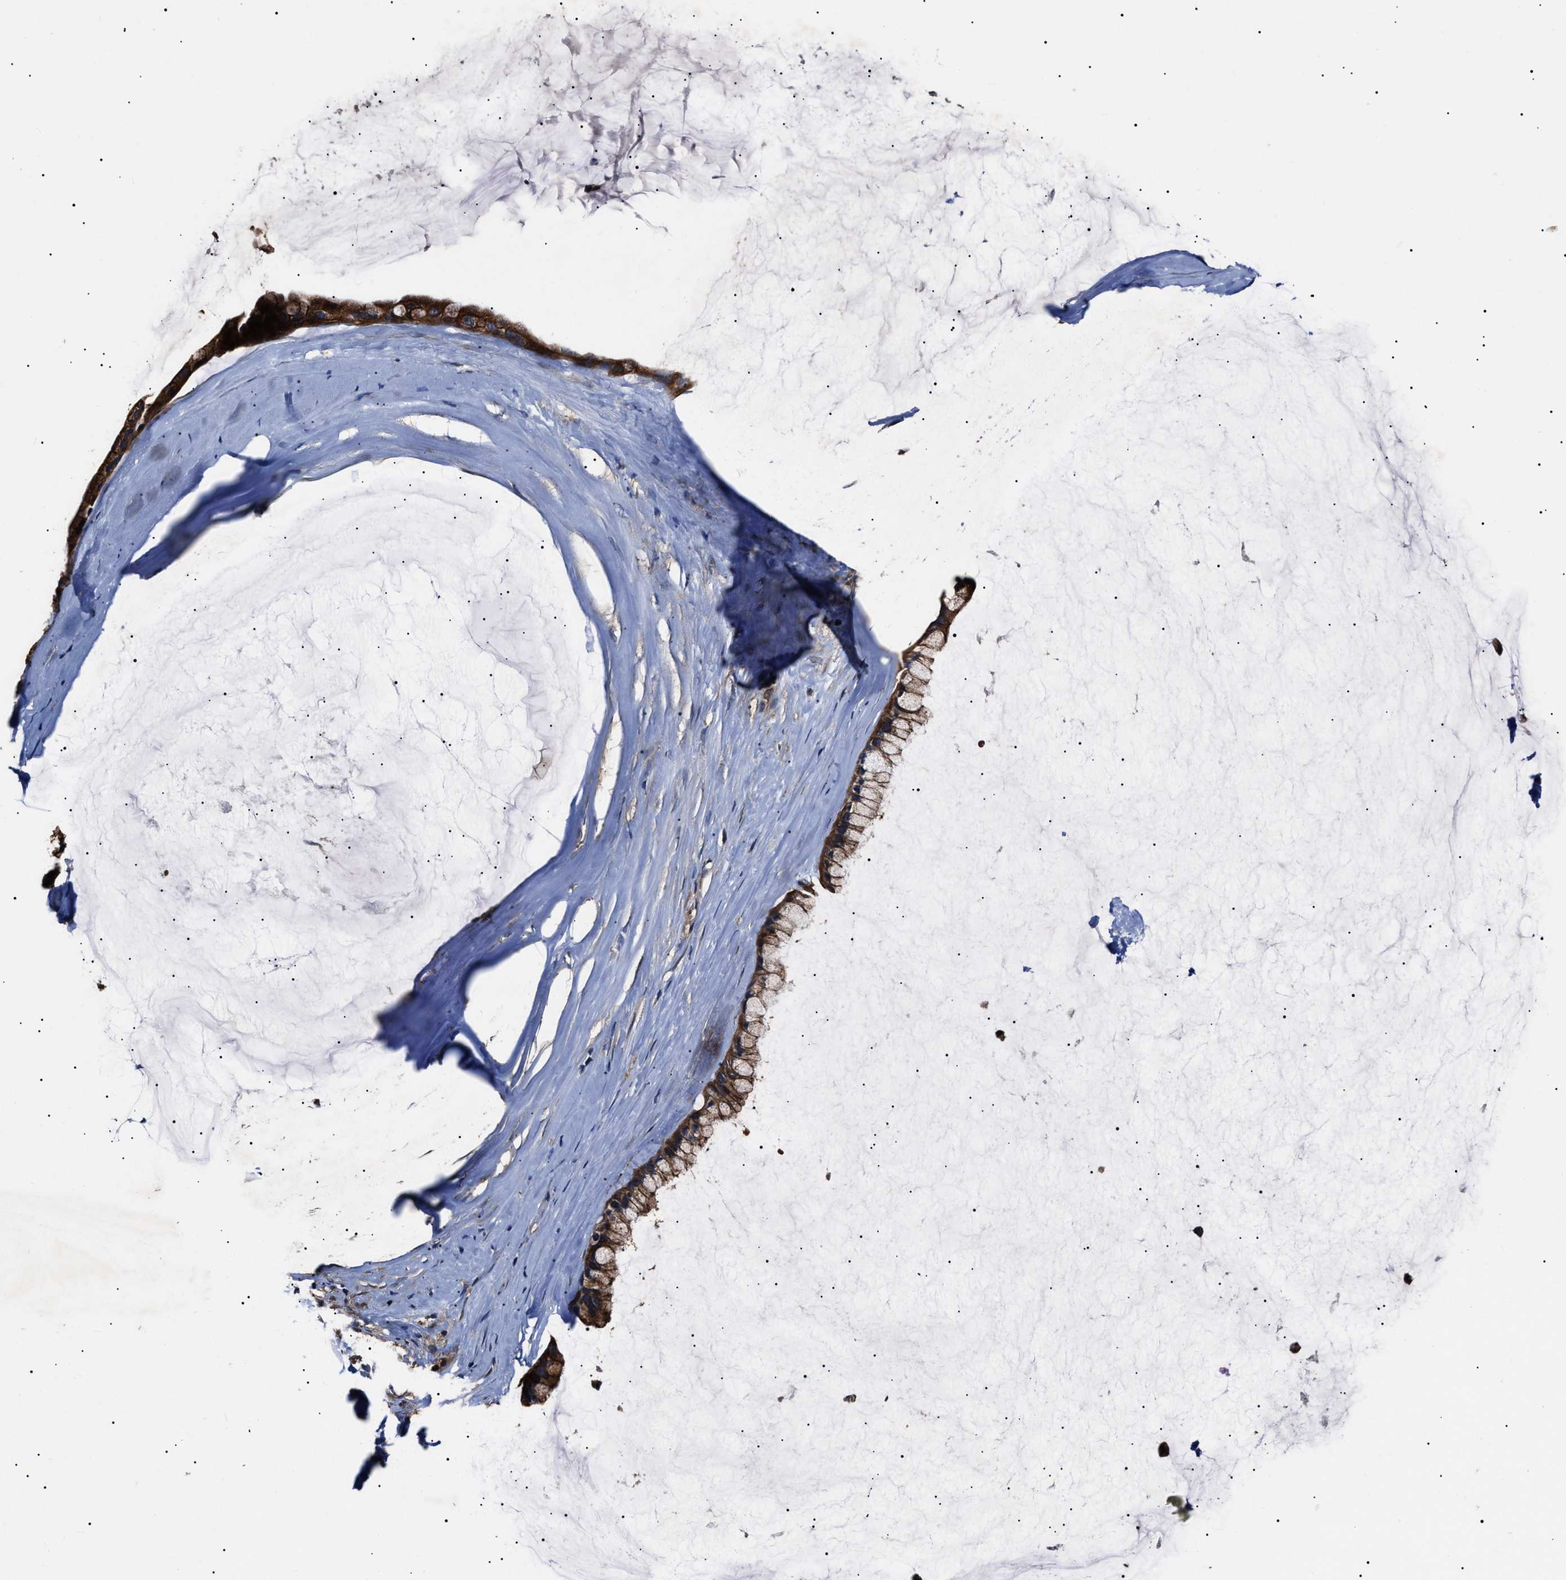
{"staining": {"intensity": "strong", "quantity": ">75%", "location": "cytoplasmic/membranous"}, "tissue": "ovarian cancer", "cell_type": "Tumor cells", "image_type": "cancer", "snomed": [{"axis": "morphology", "description": "Cystadenocarcinoma, mucinous, NOS"}, {"axis": "topography", "description": "Ovary"}], "caption": "A histopathology image of human ovarian cancer (mucinous cystadenocarcinoma) stained for a protein displays strong cytoplasmic/membranous brown staining in tumor cells.", "gene": "CCT8", "patient": {"sex": "female", "age": 39}}